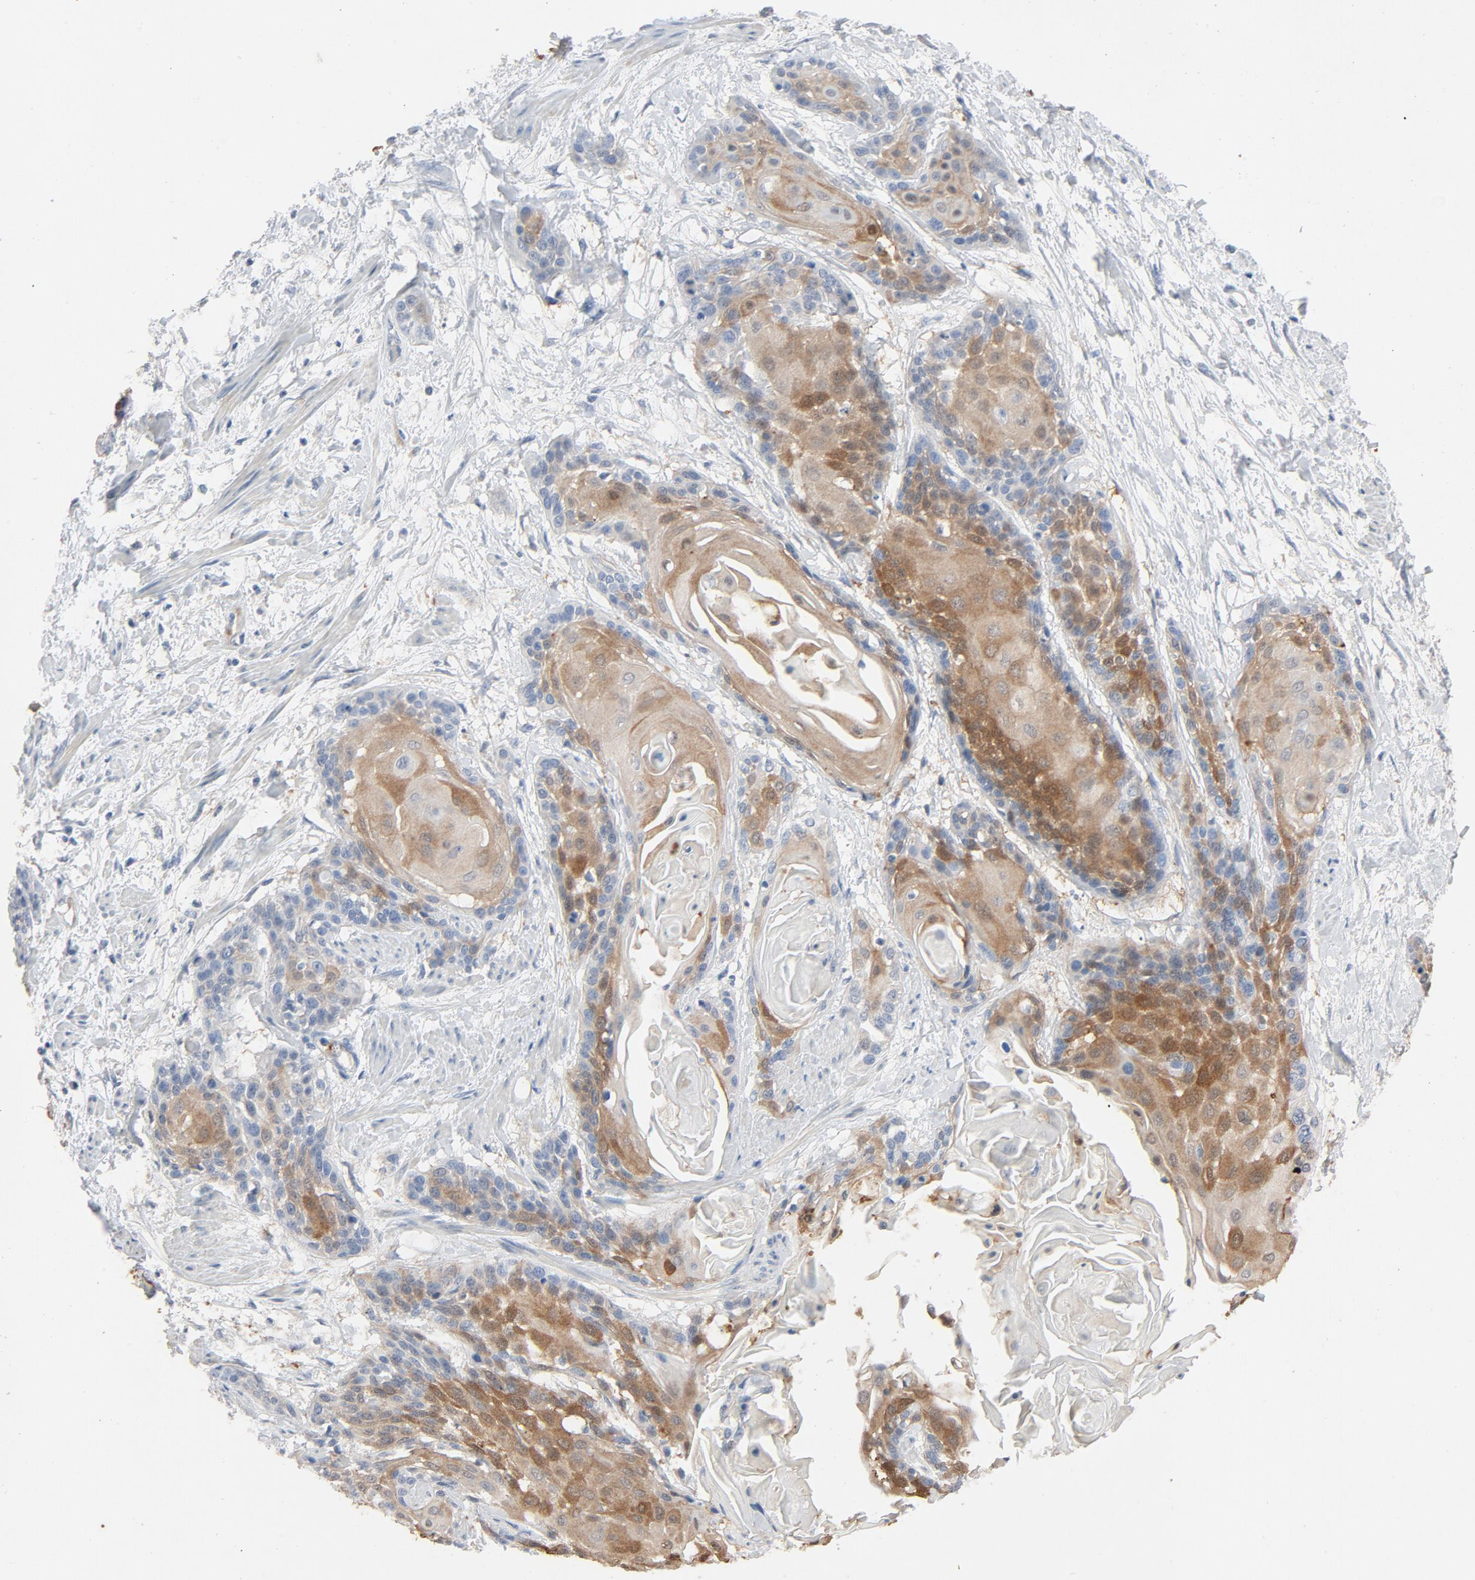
{"staining": {"intensity": "moderate", "quantity": ">75%", "location": "cytoplasmic/membranous"}, "tissue": "cervical cancer", "cell_type": "Tumor cells", "image_type": "cancer", "snomed": [{"axis": "morphology", "description": "Squamous cell carcinoma, NOS"}, {"axis": "topography", "description": "Cervix"}], "caption": "Cervical squamous cell carcinoma stained for a protein exhibits moderate cytoplasmic/membranous positivity in tumor cells. (DAB (3,3'-diaminobenzidine) IHC with brightfield microscopy, high magnification).", "gene": "KDR", "patient": {"sex": "female", "age": 57}}